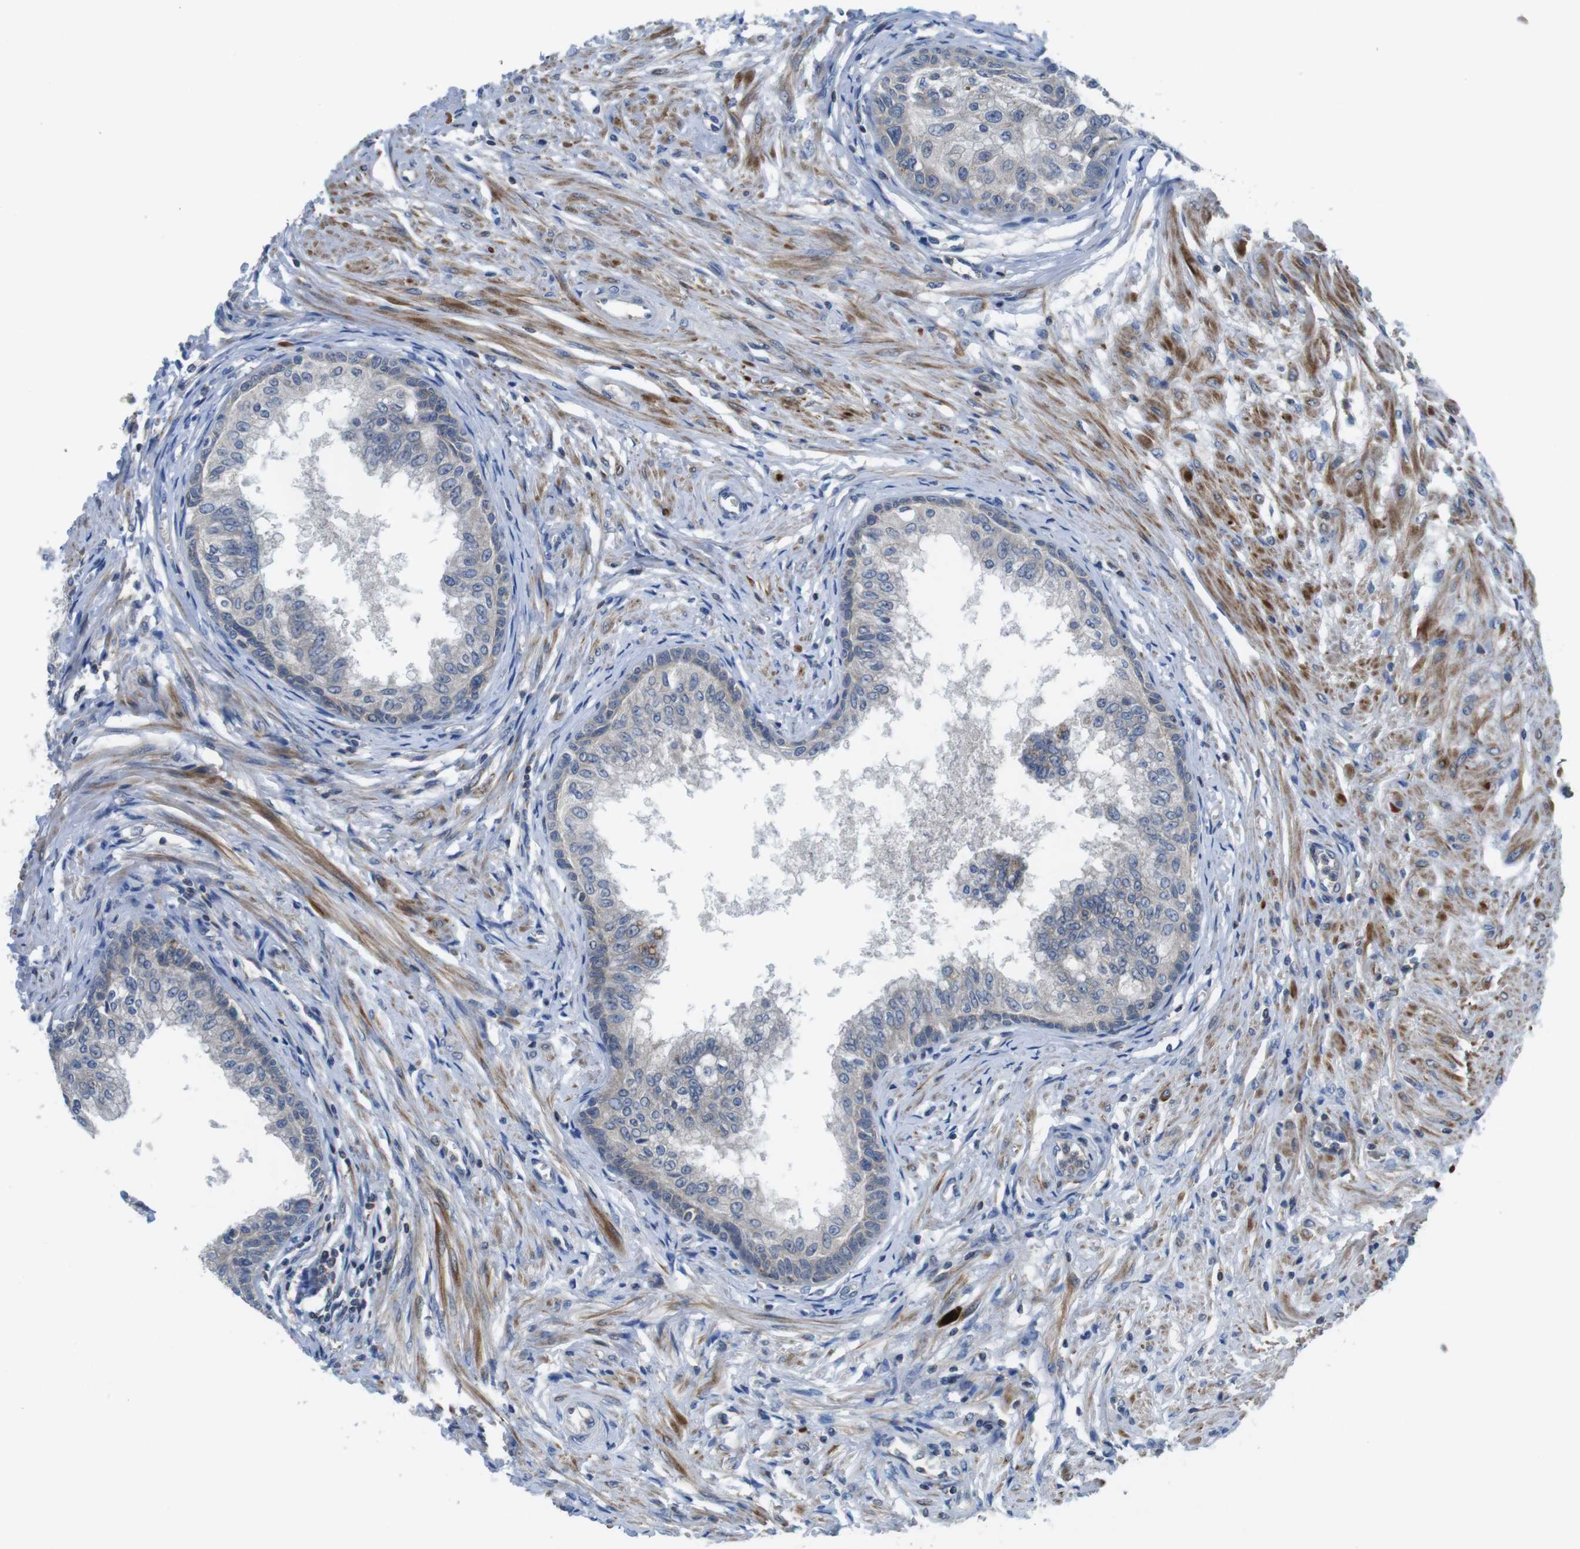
{"staining": {"intensity": "negative", "quantity": "none", "location": "none"}, "tissue": "prostate", "cell_type": "Glandular cells", "image_type": "normal", "snomed": [{"axis": "morphology", "description": "Normal tissue, NOS"}, {"axis": "topography", "description": "Prostate"}, {"axis": "topography", "description": "Seminal veicle"}], "caption": "Immunohistochemistry image of benign prostate stained for a protein (brown), which exhibits no positivity in glandular cells.", "gene": "PIK3CD", "patient": {"sex": "male", "age": 60}}